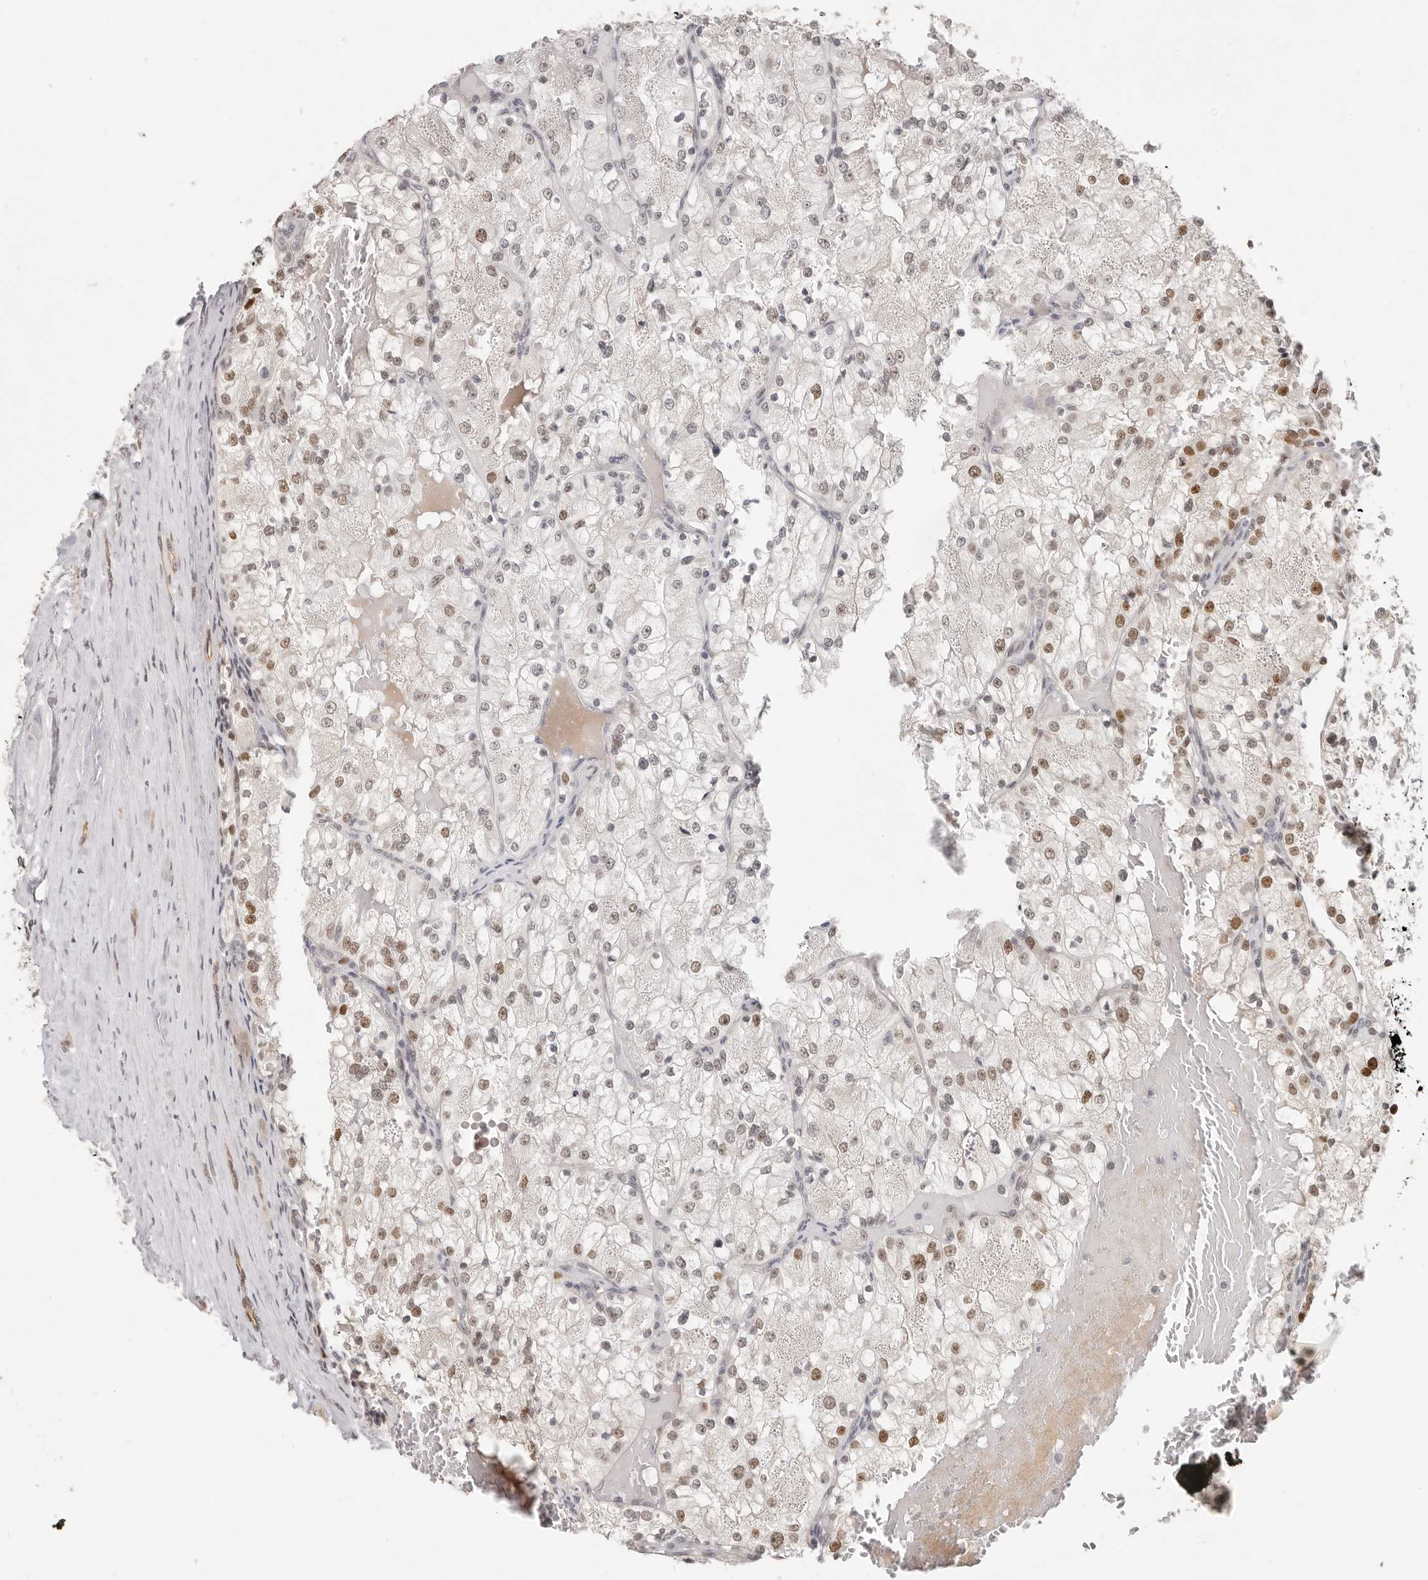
{"staining": {"intensity": "moderate", "quantity": "<25%", "location": "nuclear"}, "tissue": "renal cancer", "cell_type": "Tumor cells", "image_type": "cancer", "snomed": [{"axis": "morphology", "description": "Normal tissue, NOS"}, {"axis": "morphology", "description": "Adenocarcinoma, NOS"}, {"axis": "topography", "description": "Kidney"}], "caption": "Human adenocarcinoma (renal) stained with a brown dye exhibits moderate nuclear positive staining in approximately <25% of tumor cells.", "gene": "RFC2", "patient": {"sex": "male", "age": 68}}